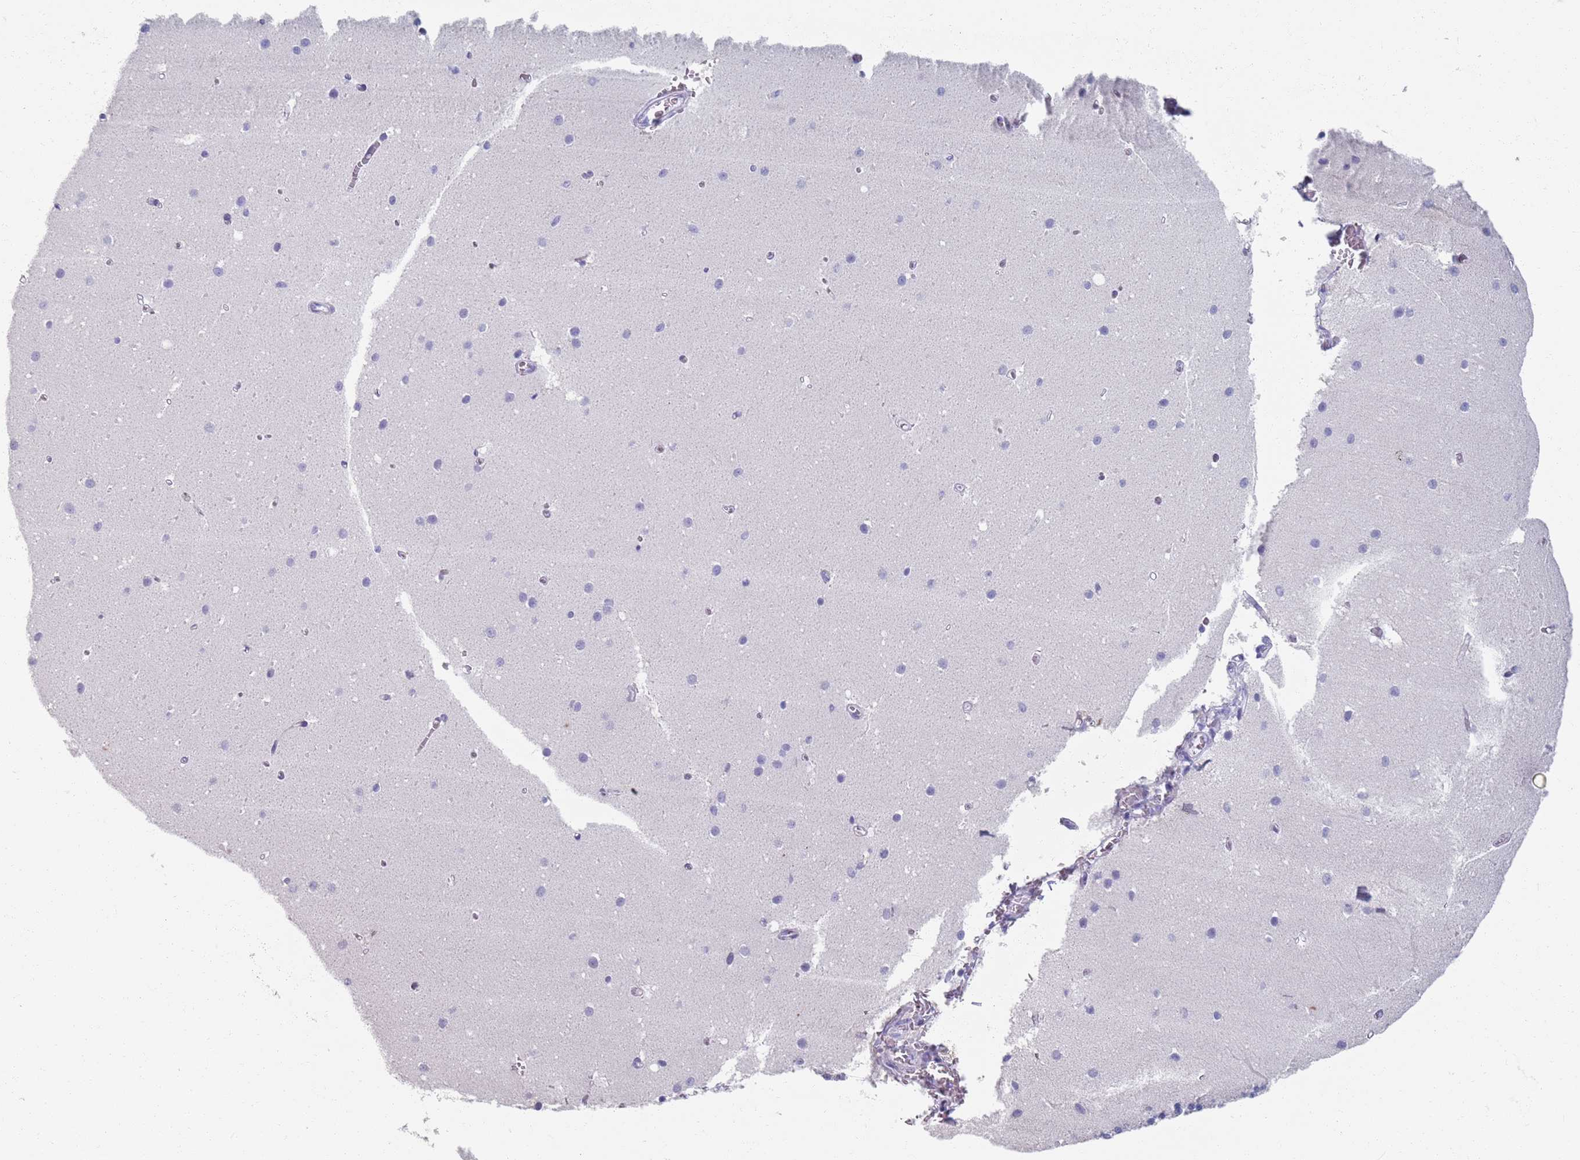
{"staining": {"intensity": "negative", "quantity": "none", "location": "none"}, "tissue": "cerebellum", "cell_type": "Cells in granular layer", "image_type": "normal", "snomed": [{"axis": "morphology", "description": "Normal tissue, NOS"}, {"axis": "topography", "description": "Cerebellum"}], "caption": "Cells in granular layer are negative for brown protein staining in benign cerebellum.", "gene": "PLOD1", "patient": {"sex": "male", "age": 54}}